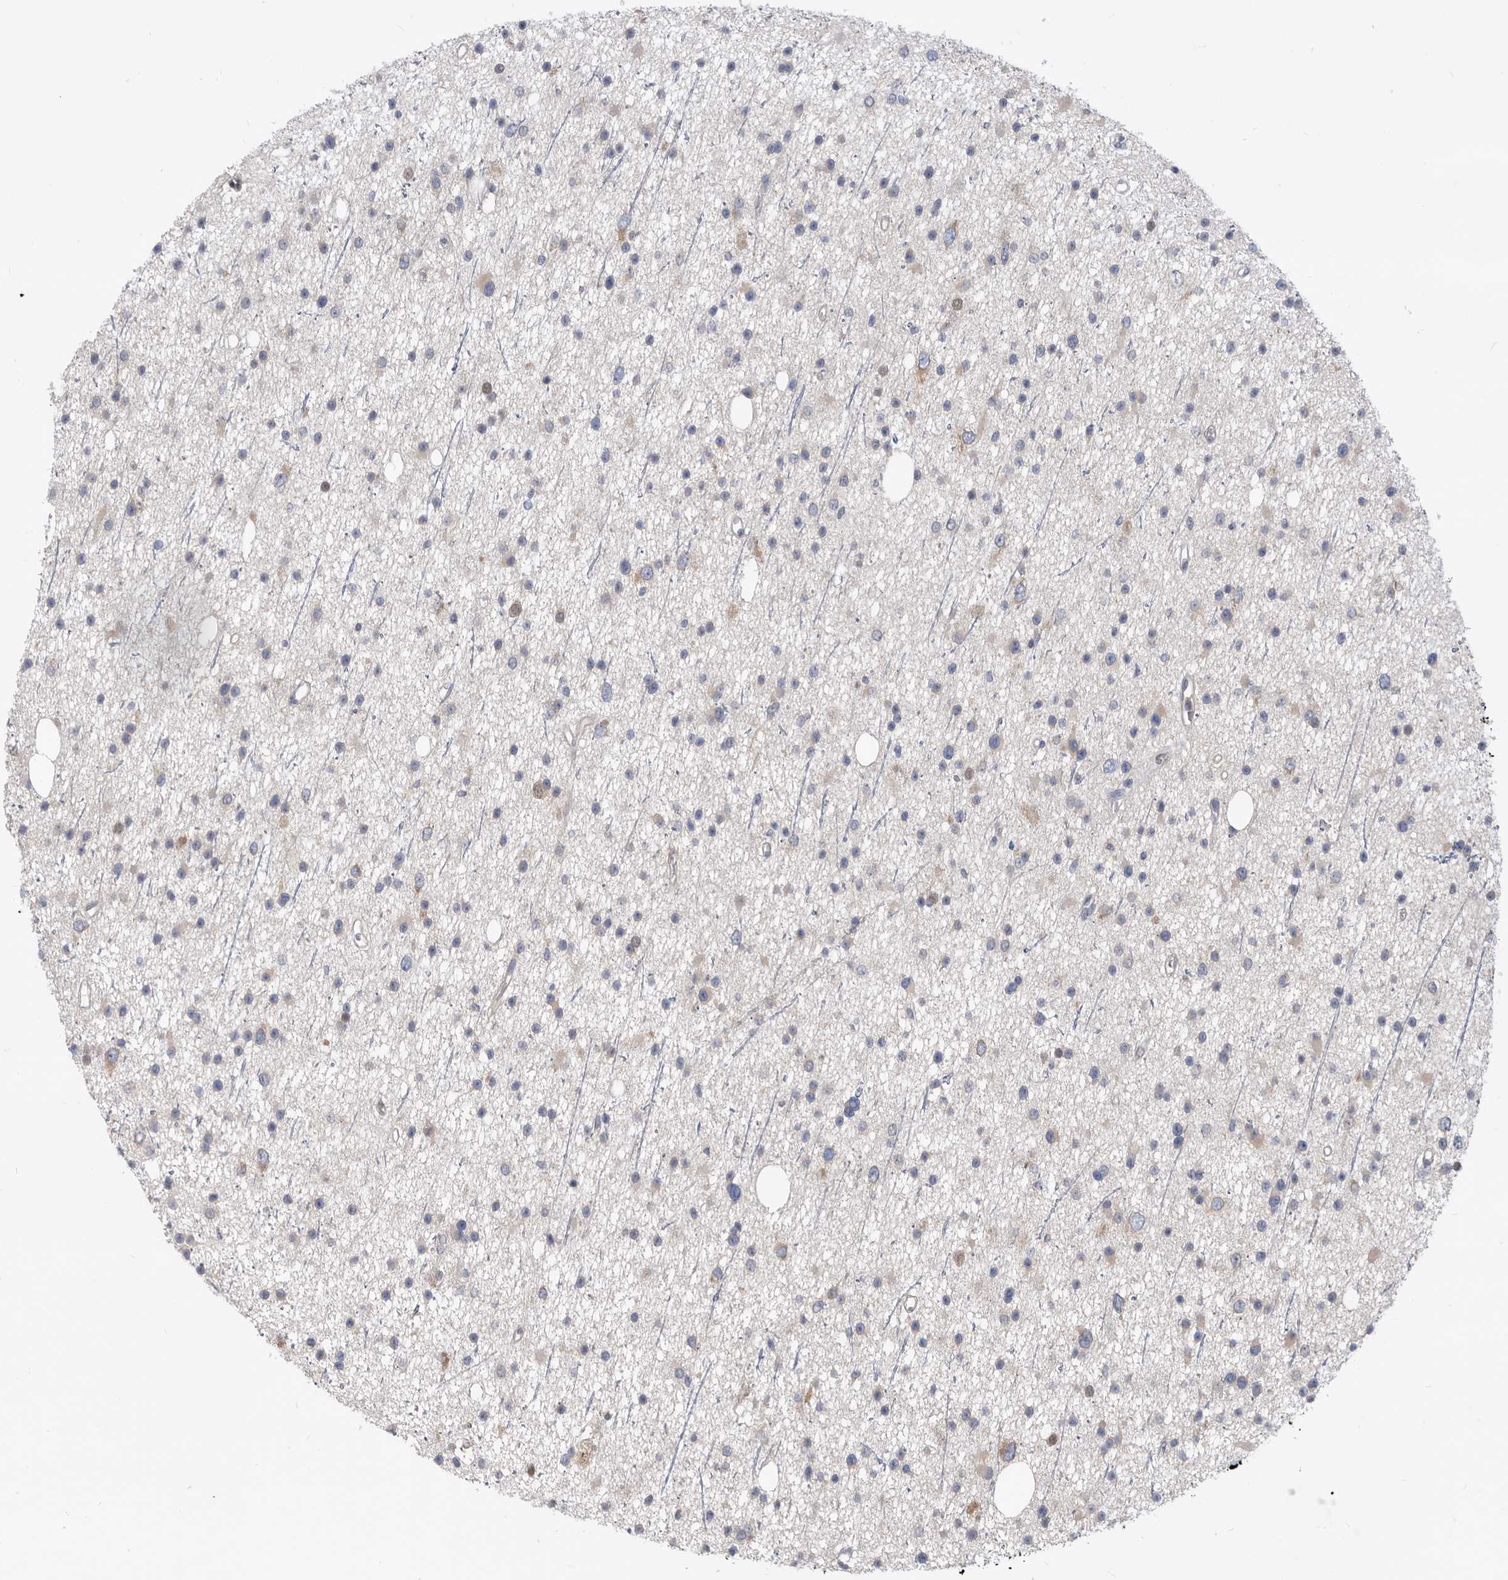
{"staining": {"intensity": "negative", "quantity": "none", "location": "none"}, "tissue": "glioma", "cell_type": "Tumor cells", "image_type": "cancer", "snomed": [{"axis": "morphology", "description": "Glioma, malignant, Low grade"}, {"axis": "topography", "description": "Cerebral cortex"}], "caption": "A photomicrograph of glioma stained for a protein demonstrates no brown staining in tumor cells.", "gene": "CCT4", "patient": {"sex": "female", "age": 39}}